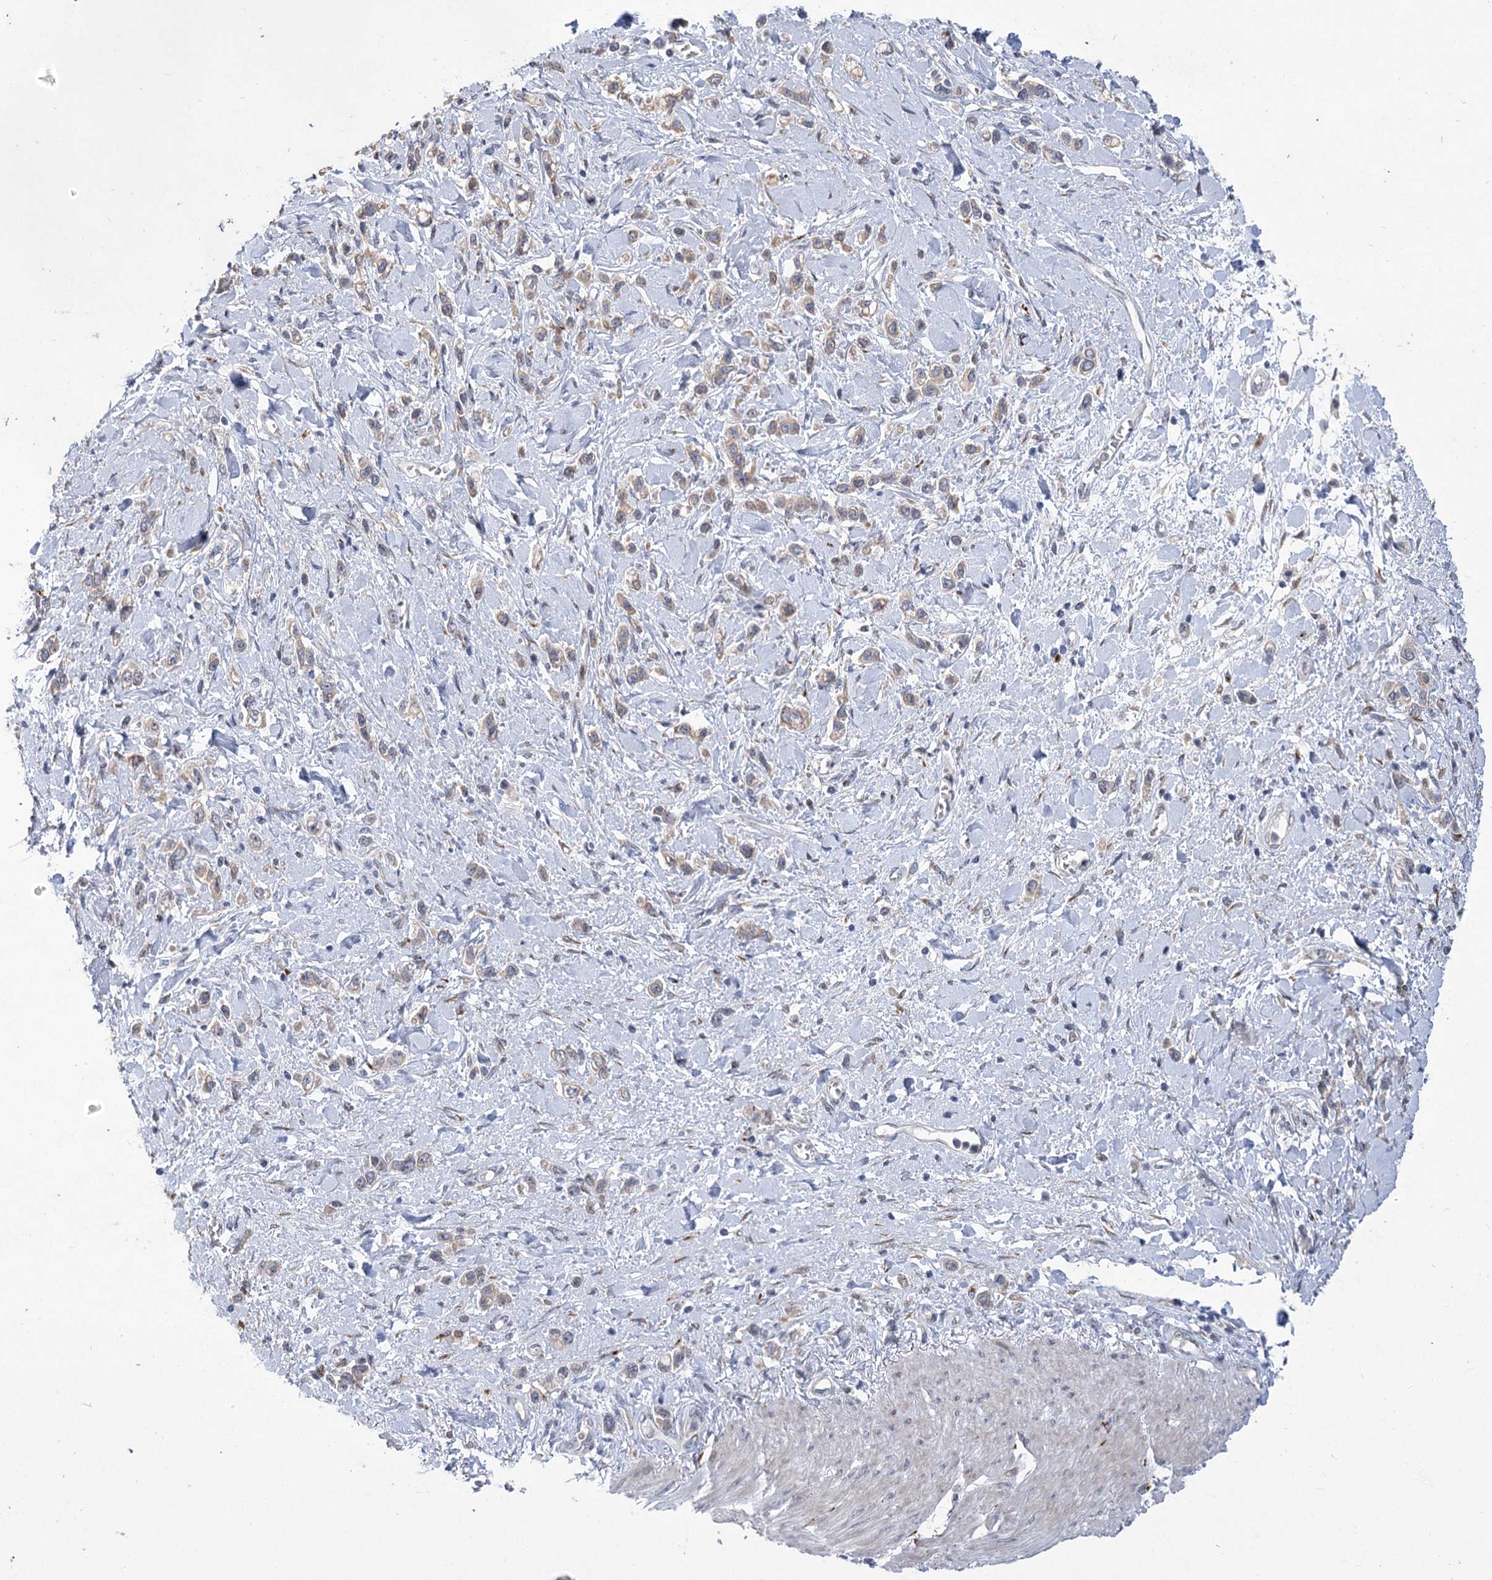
{"staining": {"intensity": "weak", "quantity": ">75%", "location": "cytoplasmic/membranous"}, "tissue": "stomach cancer", "cell_type": "Tumor cells", "image_type": "cancer", "snomed": [{"axis": "morphology", "description": "Normal tissue, NOS"}, {"axis": "morphology", "description": "Adenocarcinoma, NOS"}, {"axis": "topography", "description": "Stomach, upper"}, {"axis": "topography", "description": "Stomach"}], "caption": "An image showing weak cytoplasmic/membranous staining in about >75% of tumor cells in stomach cancer (adenocarcinoma), as visualized by brown immunohistochemical staining.", "gene": "GCNT4", "patient": {"sex": "female", "age": 65}}